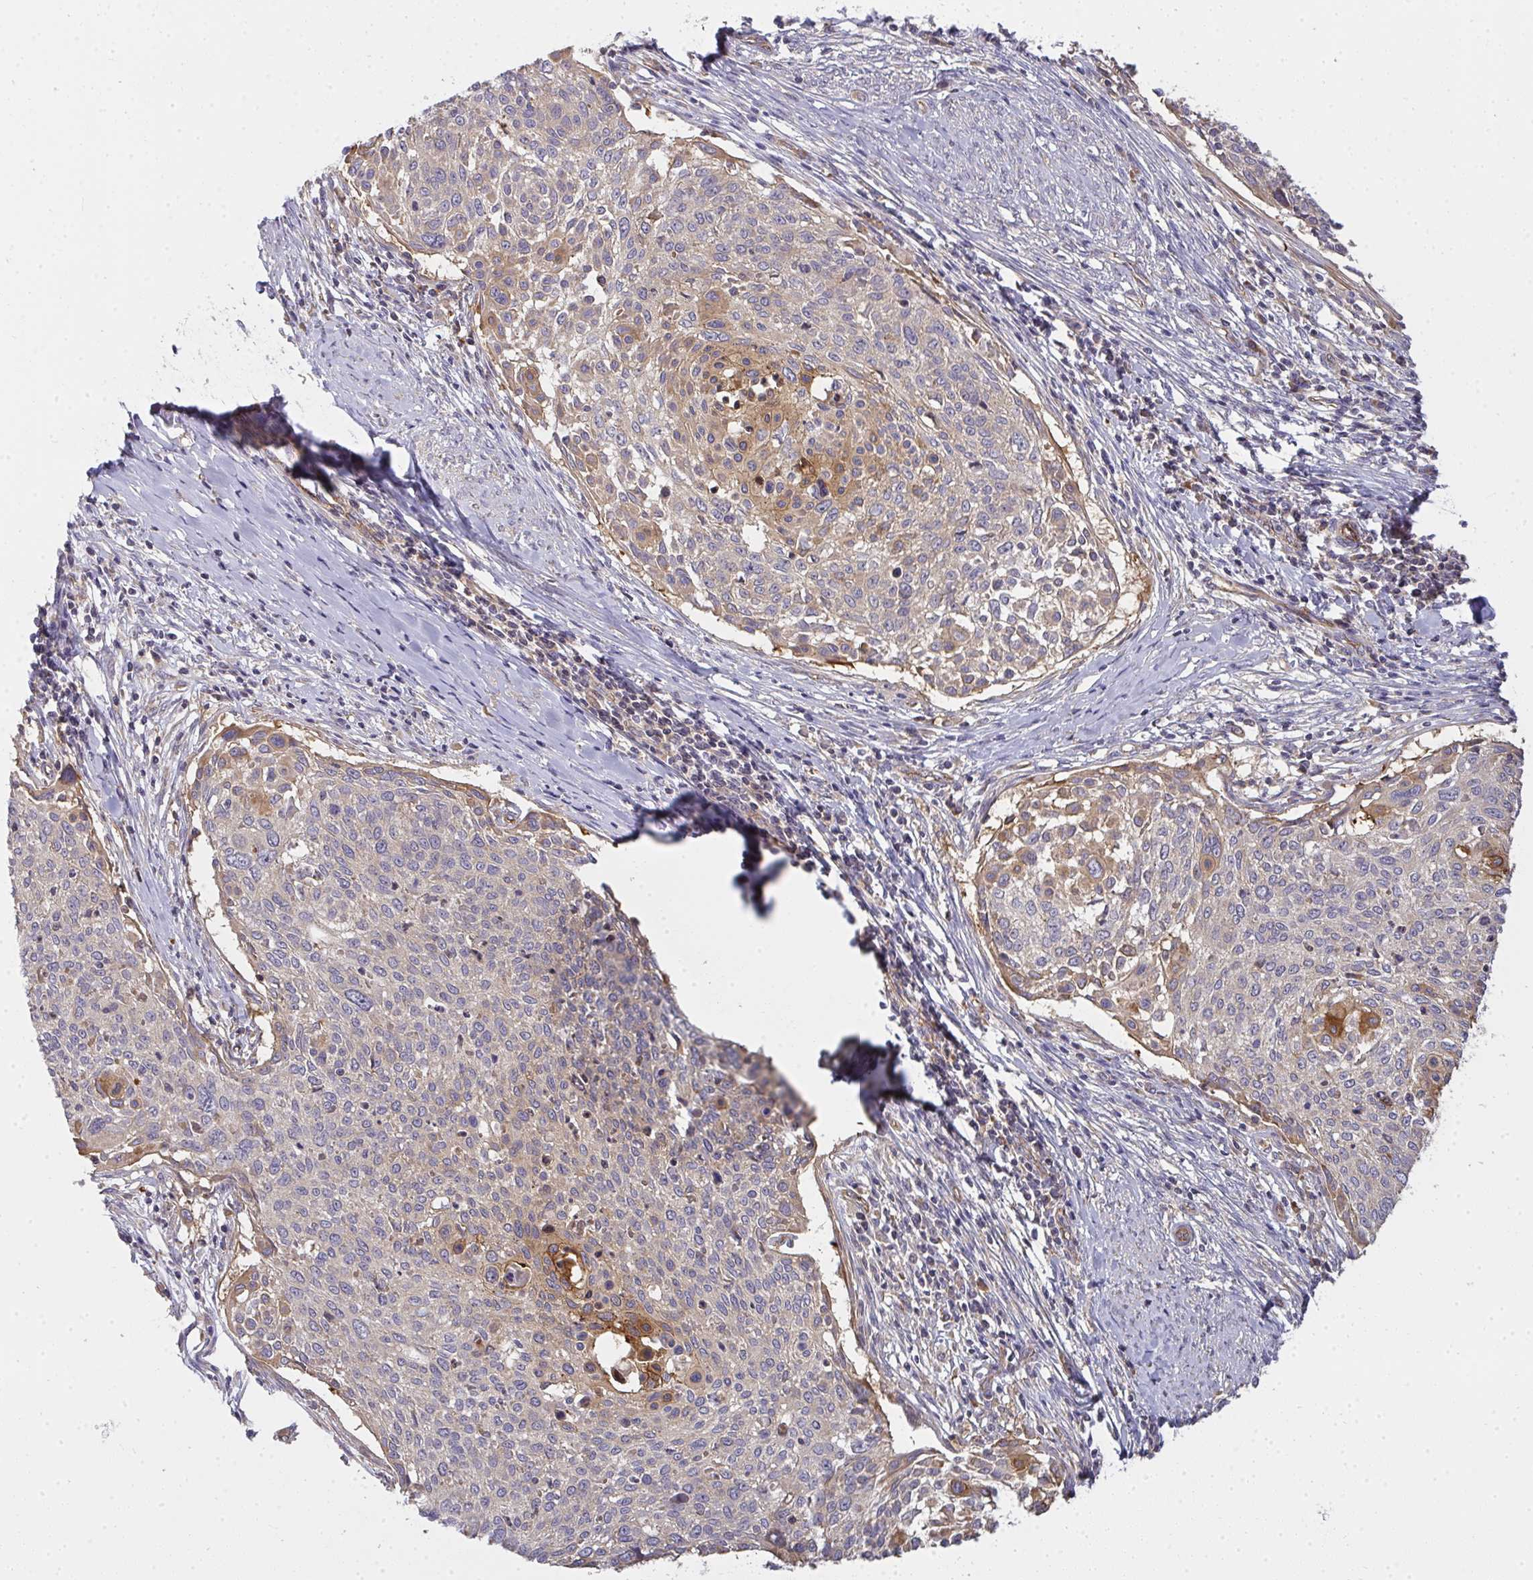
{"staining": {"intensity": "weak", "quantity": "25%-75%", "location": "cytoplasmic/membranous"}, "tissue": "cervical cancer", "cell_type": "Tumor cells", "image_type": "cancer", "snomed": [{"axis": "morphology", "description": "Squamous cell carcinoma, NOS"}, {"axis": "topography", "description": "Cervix"}], "caption": "Cervical cancer (squamous cell carcinoma) stained for a protein exhibits weak cytoplasmic/membranous positivity in tumor cells. The staining is performed using DAB (3,3'-diaminobenzidine) brown chromogen to label protein expression. The nuclei are counter-stained blue using hematoxylin.", "gene": "B4GALT6", "patient": {"sex": "female", "age": 49}}